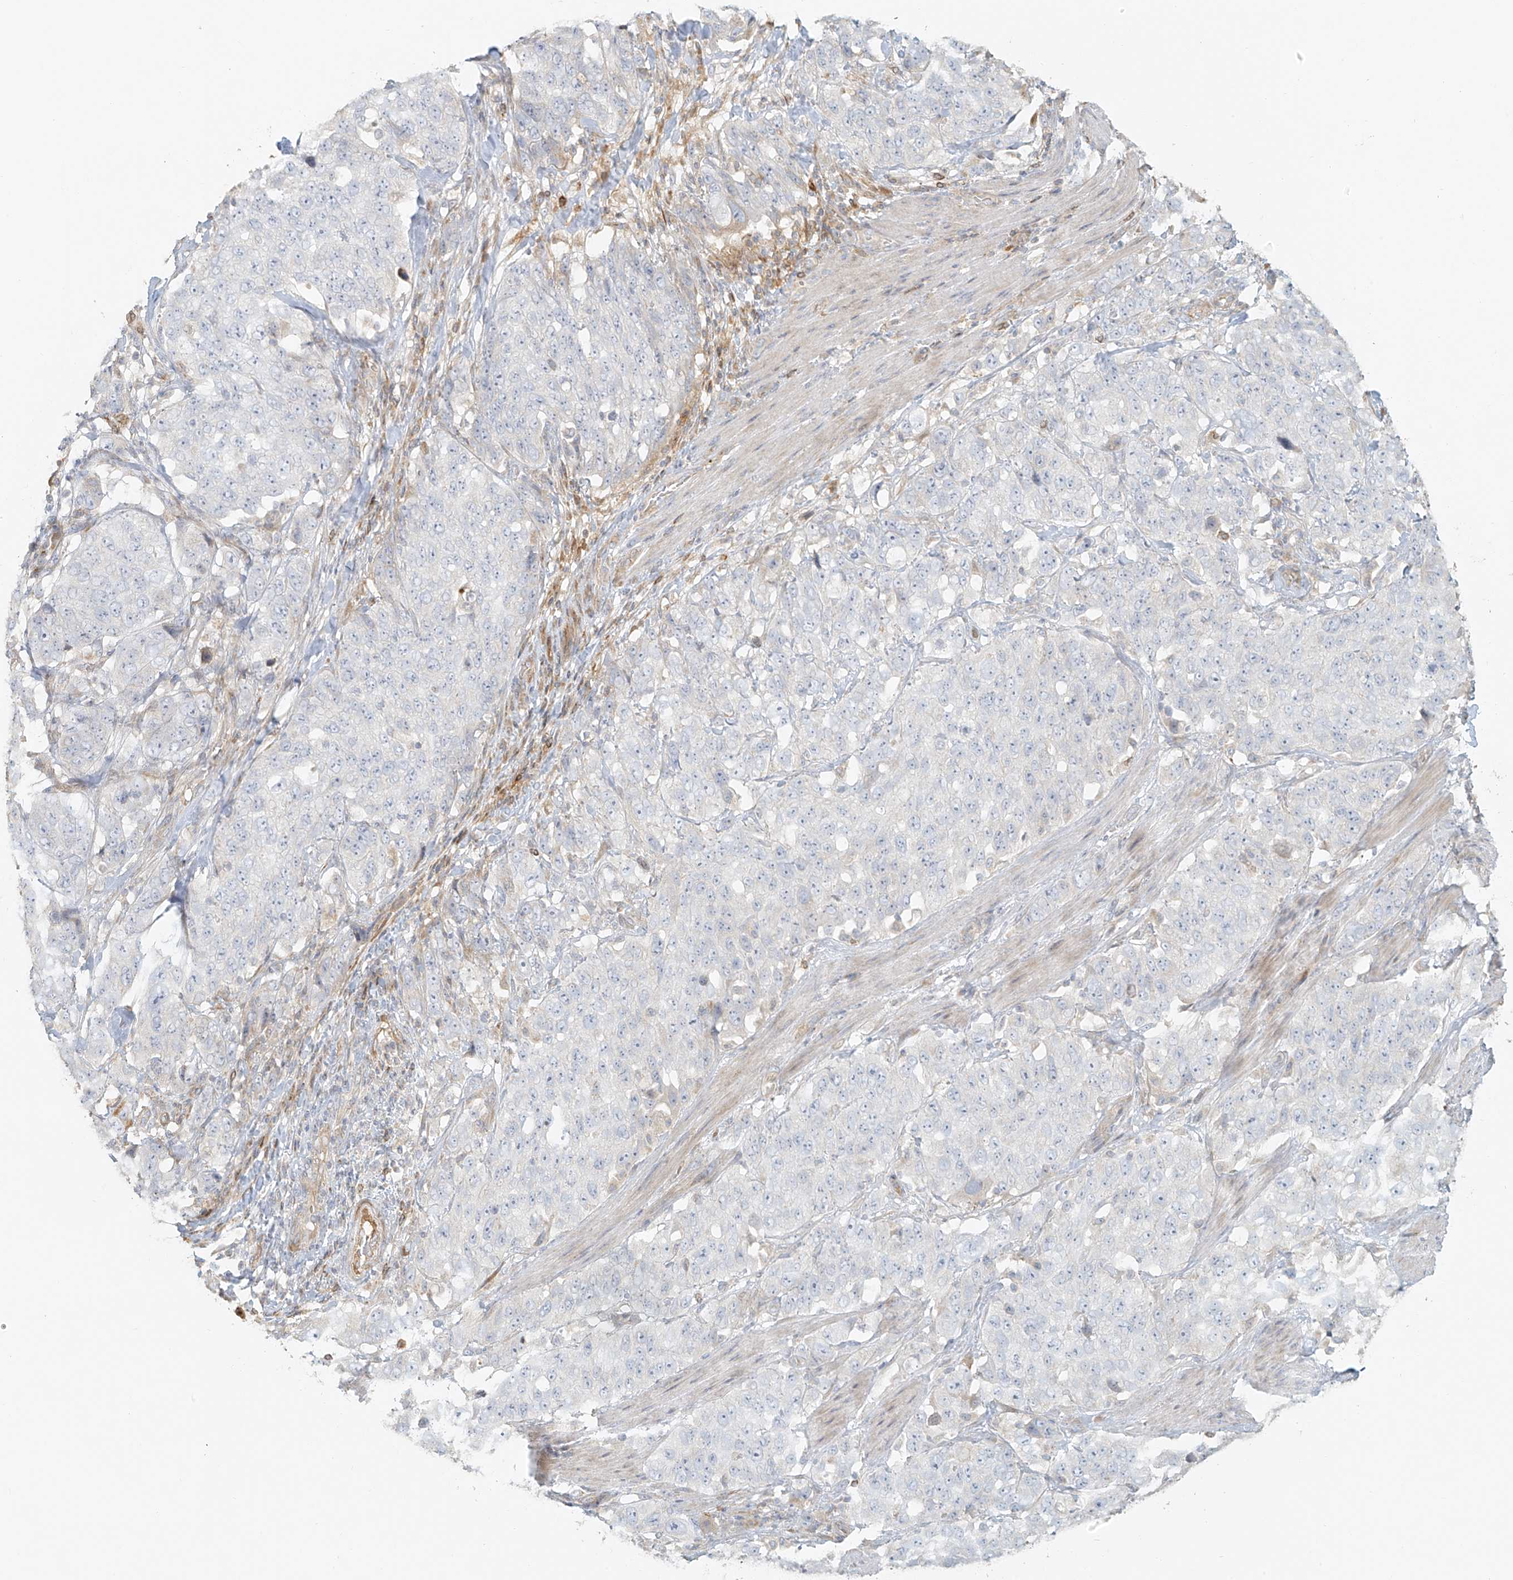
{"staining": {"intensity": "negative", "quantity": "none", "location": "none"}, "tissue": "stomach cancer", "cell_type": "Tumor cells", "image_type": "cancer", "snomed": [{"axis": "morphology", "description": "Adenocarcinoma, NOS"}, {"axis": "topography", "description": "Stomach"}], "caption": "This image is of stomach adenocarcinoma stained with immunohistochemistry to label a protein in brown with the nuclei are counter-stained blue. There is no expression in tumor cells.", "gene": "MIPEP", "patient": {"sex": "male", "age": 48}}